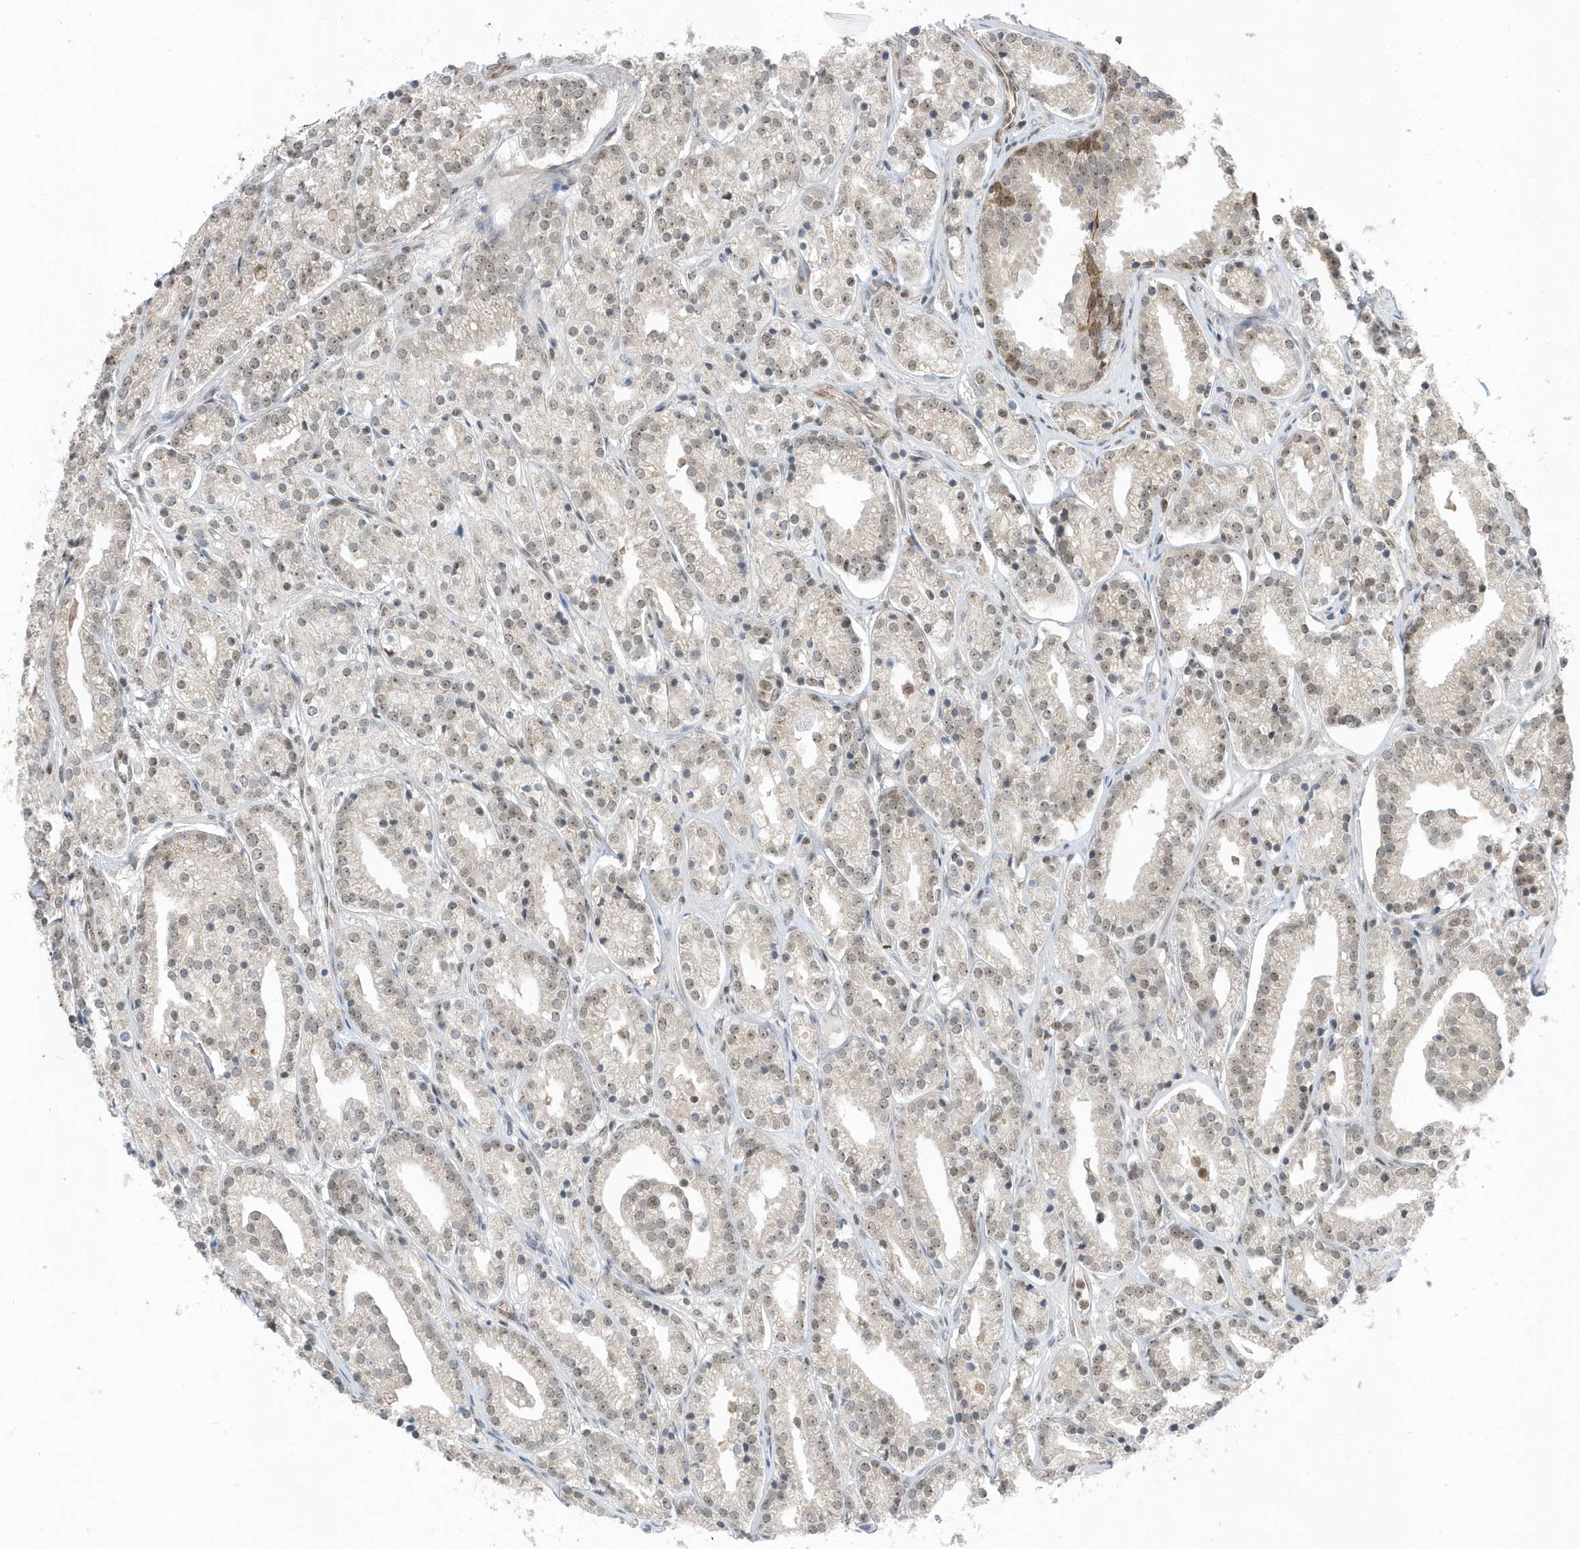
{"staining": {"intensity": "moderate", "quantity": "25%-75%", "location": "nuclear"}, "tissue": "prostate cancer", "cell_type": "Tumor cells", "image_type": "cancer", "snomed": [{"axis": "morphology", "description": "Adenocarcinoma, High grade"}, {"axis": "topography", "description": "Prostate"}], "caption": "Protein expression analysis of prostate cancer reveals moderate nuclear staining in about 25%-75% of tumor cells.", "gene": "ZNF740", "patient": {"sex": "male", "age": 69}}